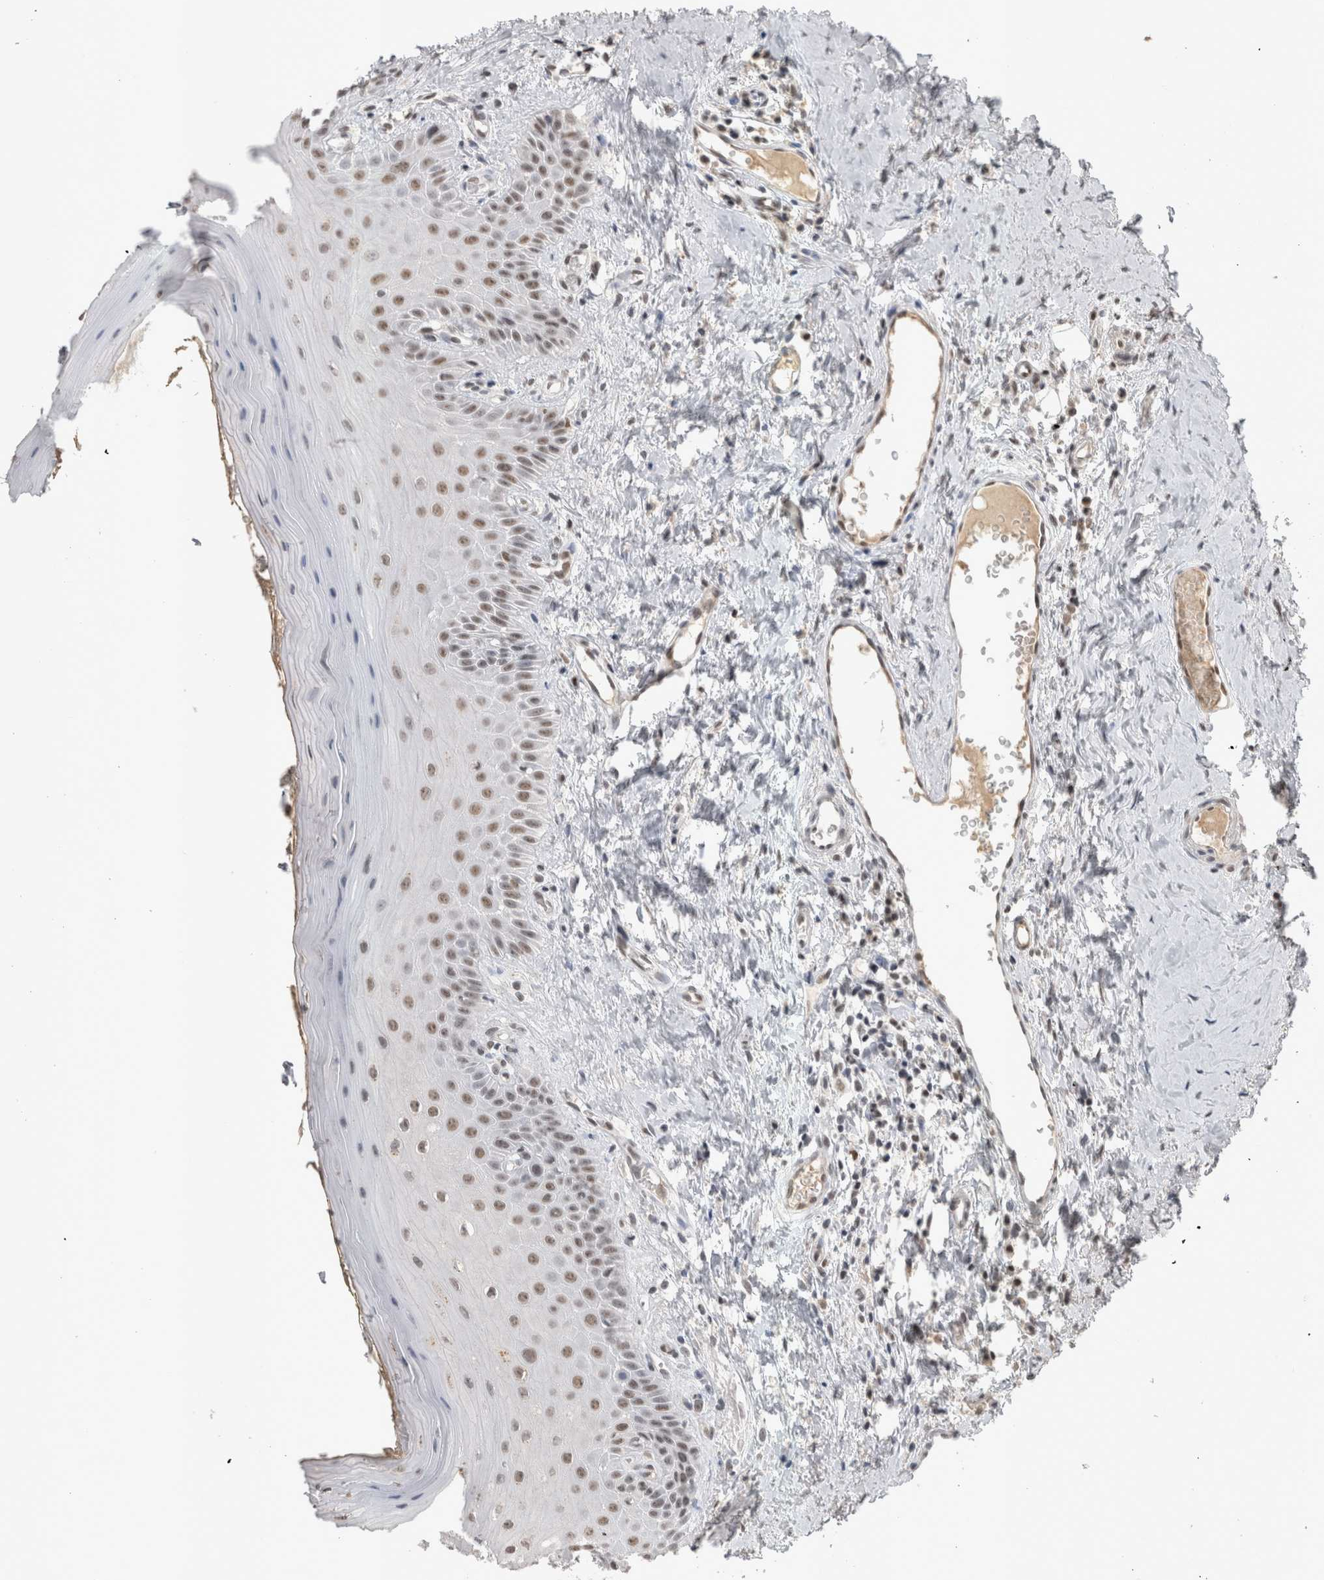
{"staining": {"intensity": "moderate", "quantity": ">75%", "location": "nuclear"}, "tissue": "oral mucosa", "cell_type": "Squamous epithelial cells", "image_type": "normal", "snomed": [{"axis": "morphology", "description": "Normal tissue, NOS"}, {"axis": "topography", "description": "Oral tissue"}], "caption": "About >75% of squamous epithelial cells in normal human oral mucosa reveal moderate nuclear protein positivity as visualized by brown immunohistochemical staining.", "gene": "DAXX", "patient": {"sex": "male", "age": 66}}